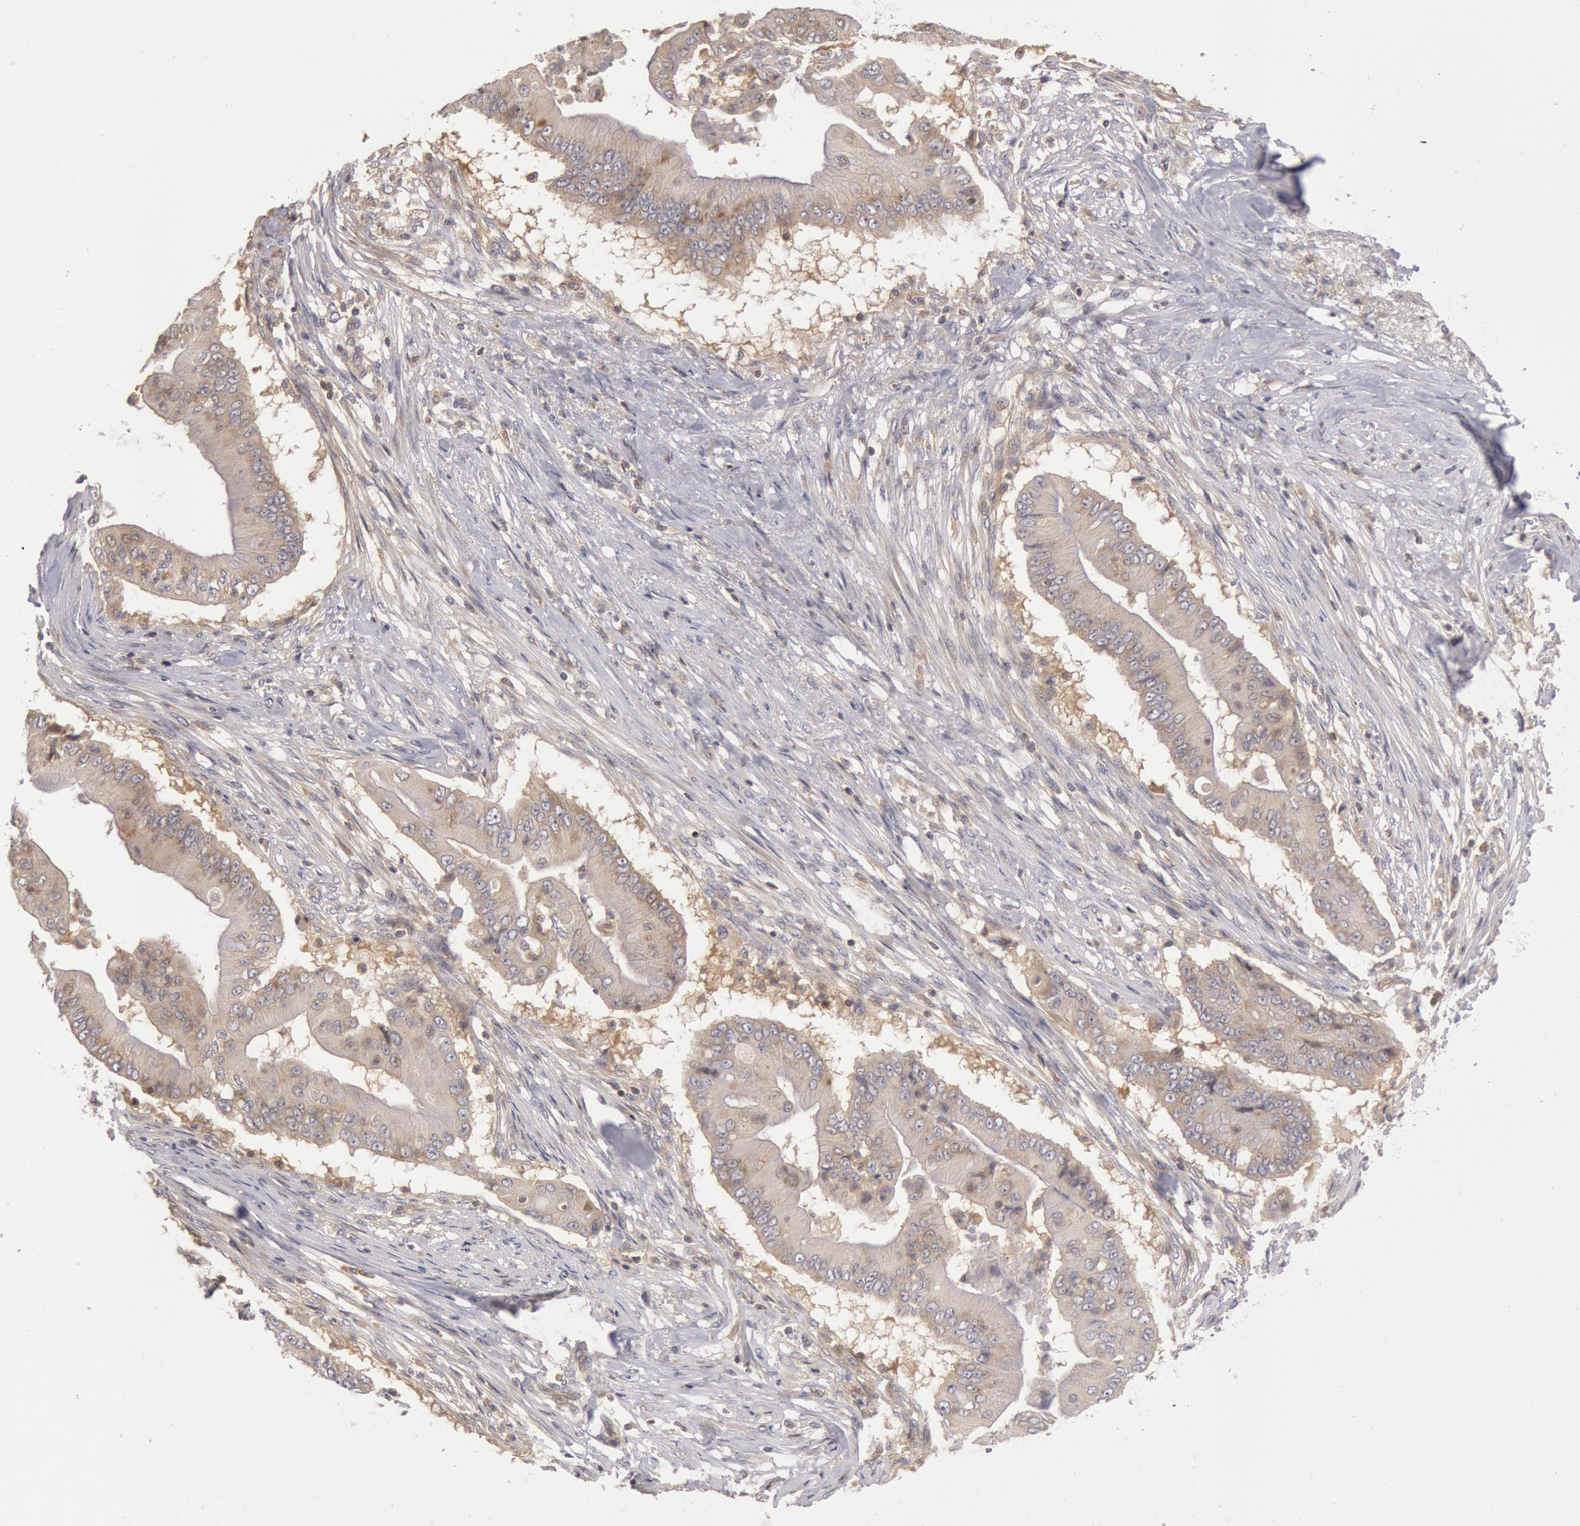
{"staining": {"intensity": "weak", "quantity": ">75%", "location": "cytoplasmic/membranous"}, "tissue": "pancreatic cancer", "cell_type": "Tumor cells", "image_type": "cancer", "snomed": [{"axis": "morphology", "description": "Adenocarcinoma, NOS"}, {"axis": "topography", "description": "Pancreas"}], "caption": "Protein analysis of pancreatic cancer (adenocarcinoma) tissue demonstrates weak cytoplasmic/membranous expression in approximately >75% of tumor cells. (brown staining indicates protein expression, while blue staining denotes nuclei).", "gene": "PIK3R1", "patient": {"sex": "male", "age": 62}}